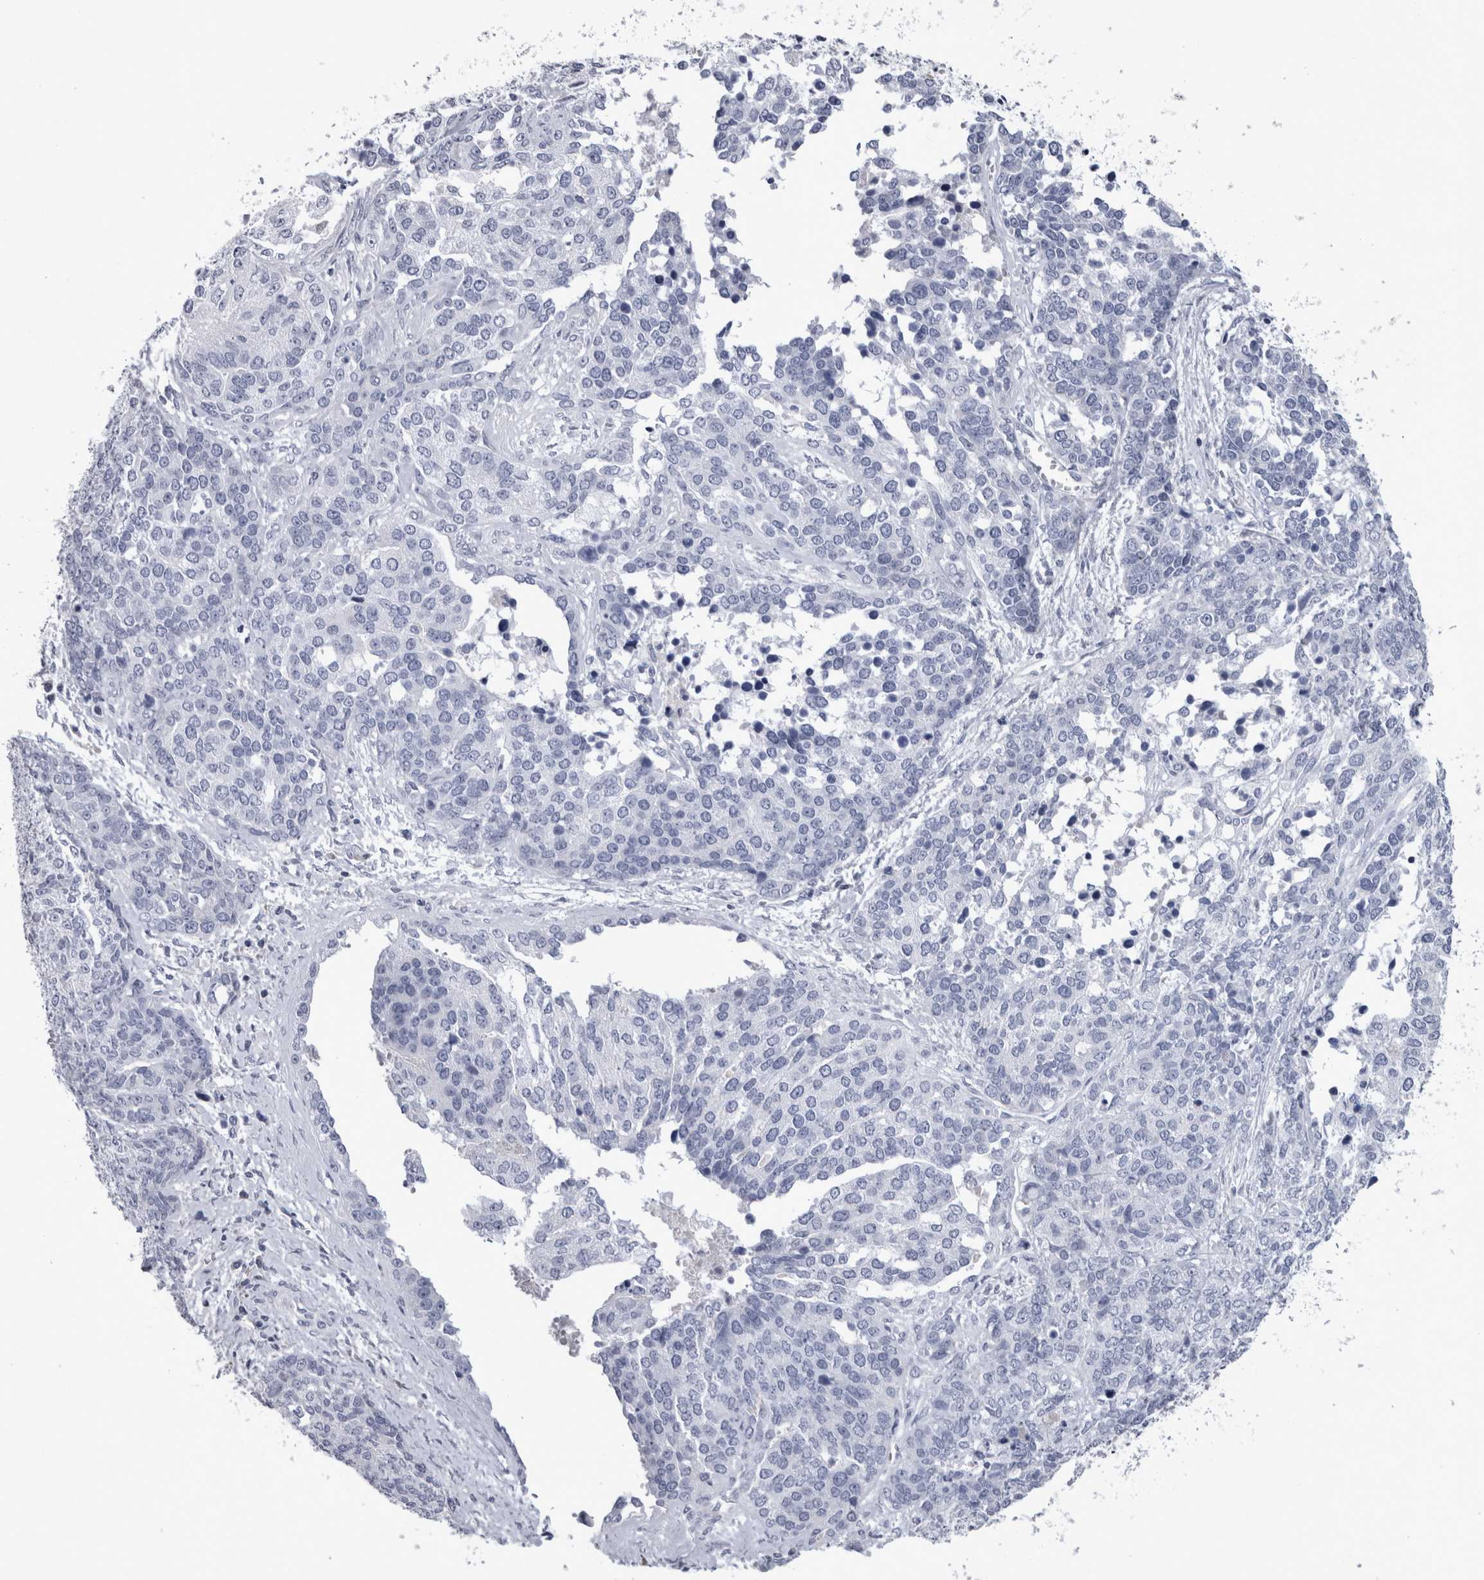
{"staining": {"intensity": "negative", "quantity": "none", "location": "none"}, "tissue": "ovarian cancer", "cell_type": "Tumor cells", "image_type": "cancer", "snomed": [{"axis": "morphology", "description": "Cystadenocarcinoma, serous, NOS"}, {"axis": "topography", "description": "Ovary"}], "caption": "A micrograph of human serous cystadenocarcinoma (ovarian) is negative for staining in tumor cells.", "gene": "PAX5", "patient": {"sex": "female", "age": 44}}